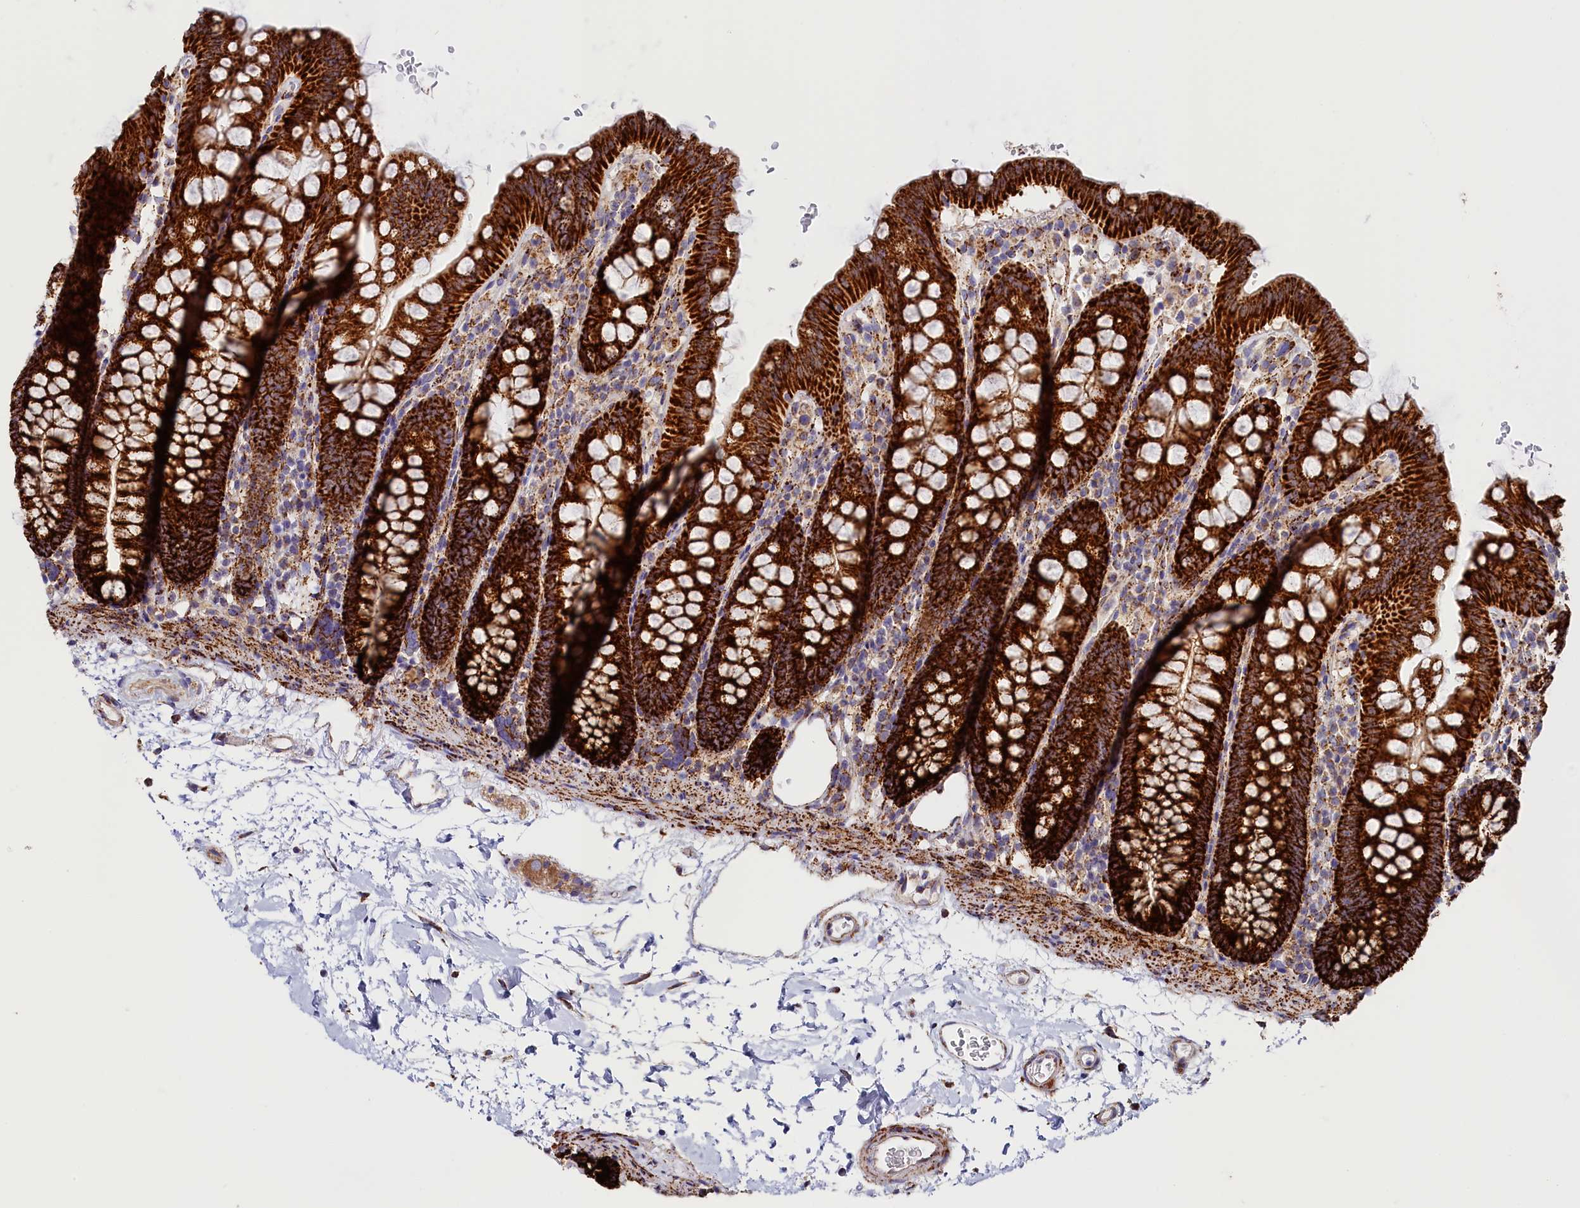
{"staining": {"intensity": "moderate", "quantity": ">75%", "location": "cytoplasmic/membranous"}, "tissue": "colon", "cell_type": "Endothelial cells", "image_type": "normal", "snomed": [{"axis": "morphology", "description": "Normal tissue, NOS"}, {"axis": "topography", "description": "Colon"}], "caption": "About >75% of endothelial cells in unremarkable human colon show moderate cytoplasmic/membranous protein positivity as visualized by brown immunohistochemical staining.", "gene": "AKTIP", "patient": {"sex": "male", "age": 75}}